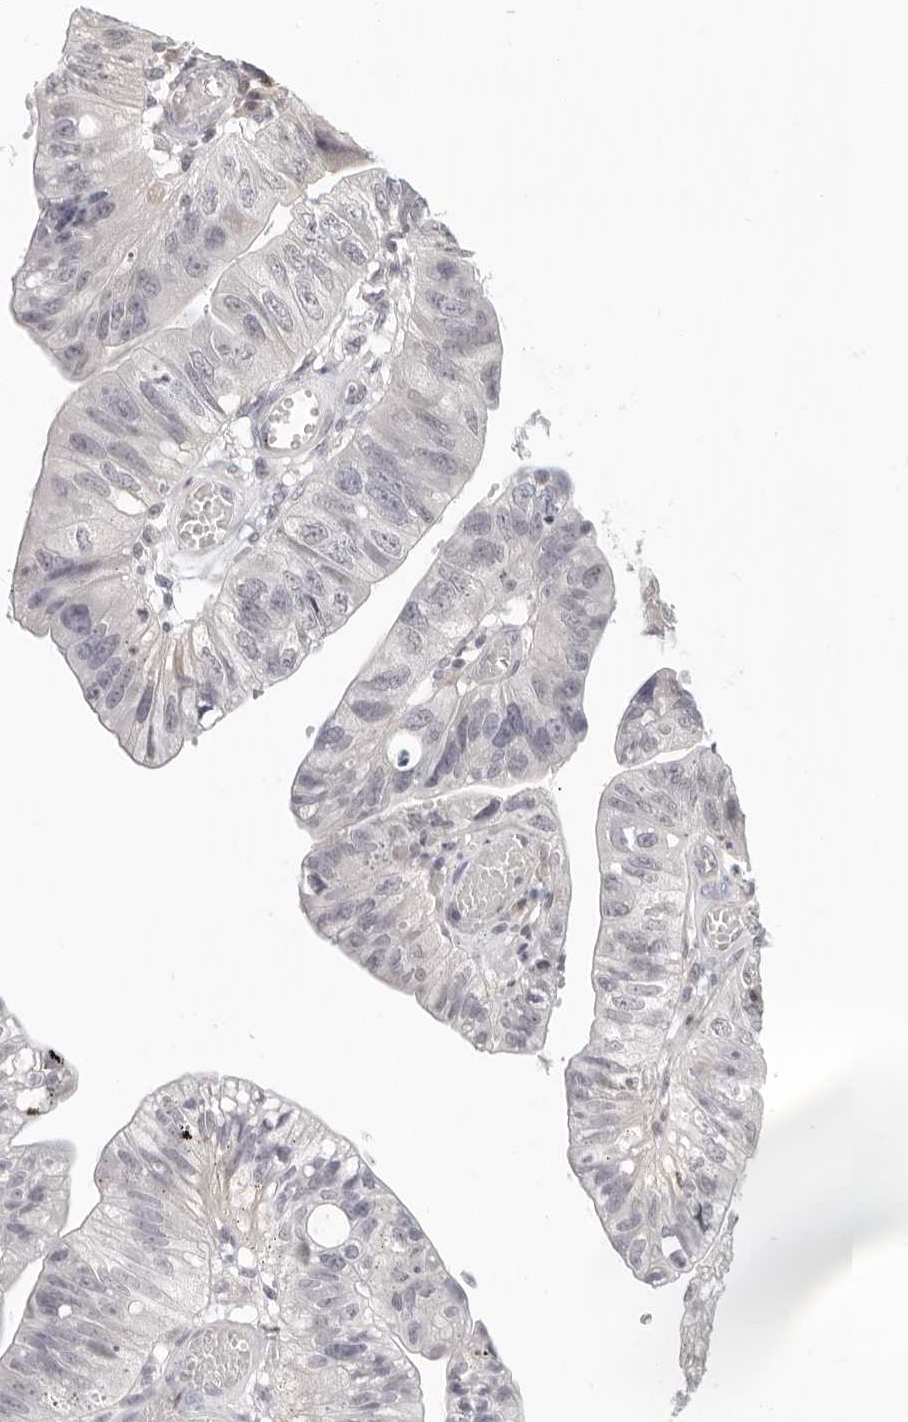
{"staining": {"intensity": "negative", "quantity": "none", "location": "none"}, "tissue": "stomach cancer", "cell_type": "Tumor cells", "image_type": "cancer", "snomed": [{"axis": "morphology", "description": "Adenocarcinoma, NOS"}, {"axis": "topography", "description": "Stomach"}], "caption": "Tumor cells are negative for protein expression in human stomach cancer (adenocarcinoma).", "gene": "STRADB", "patient": {"sex": "male", "age": 59}}